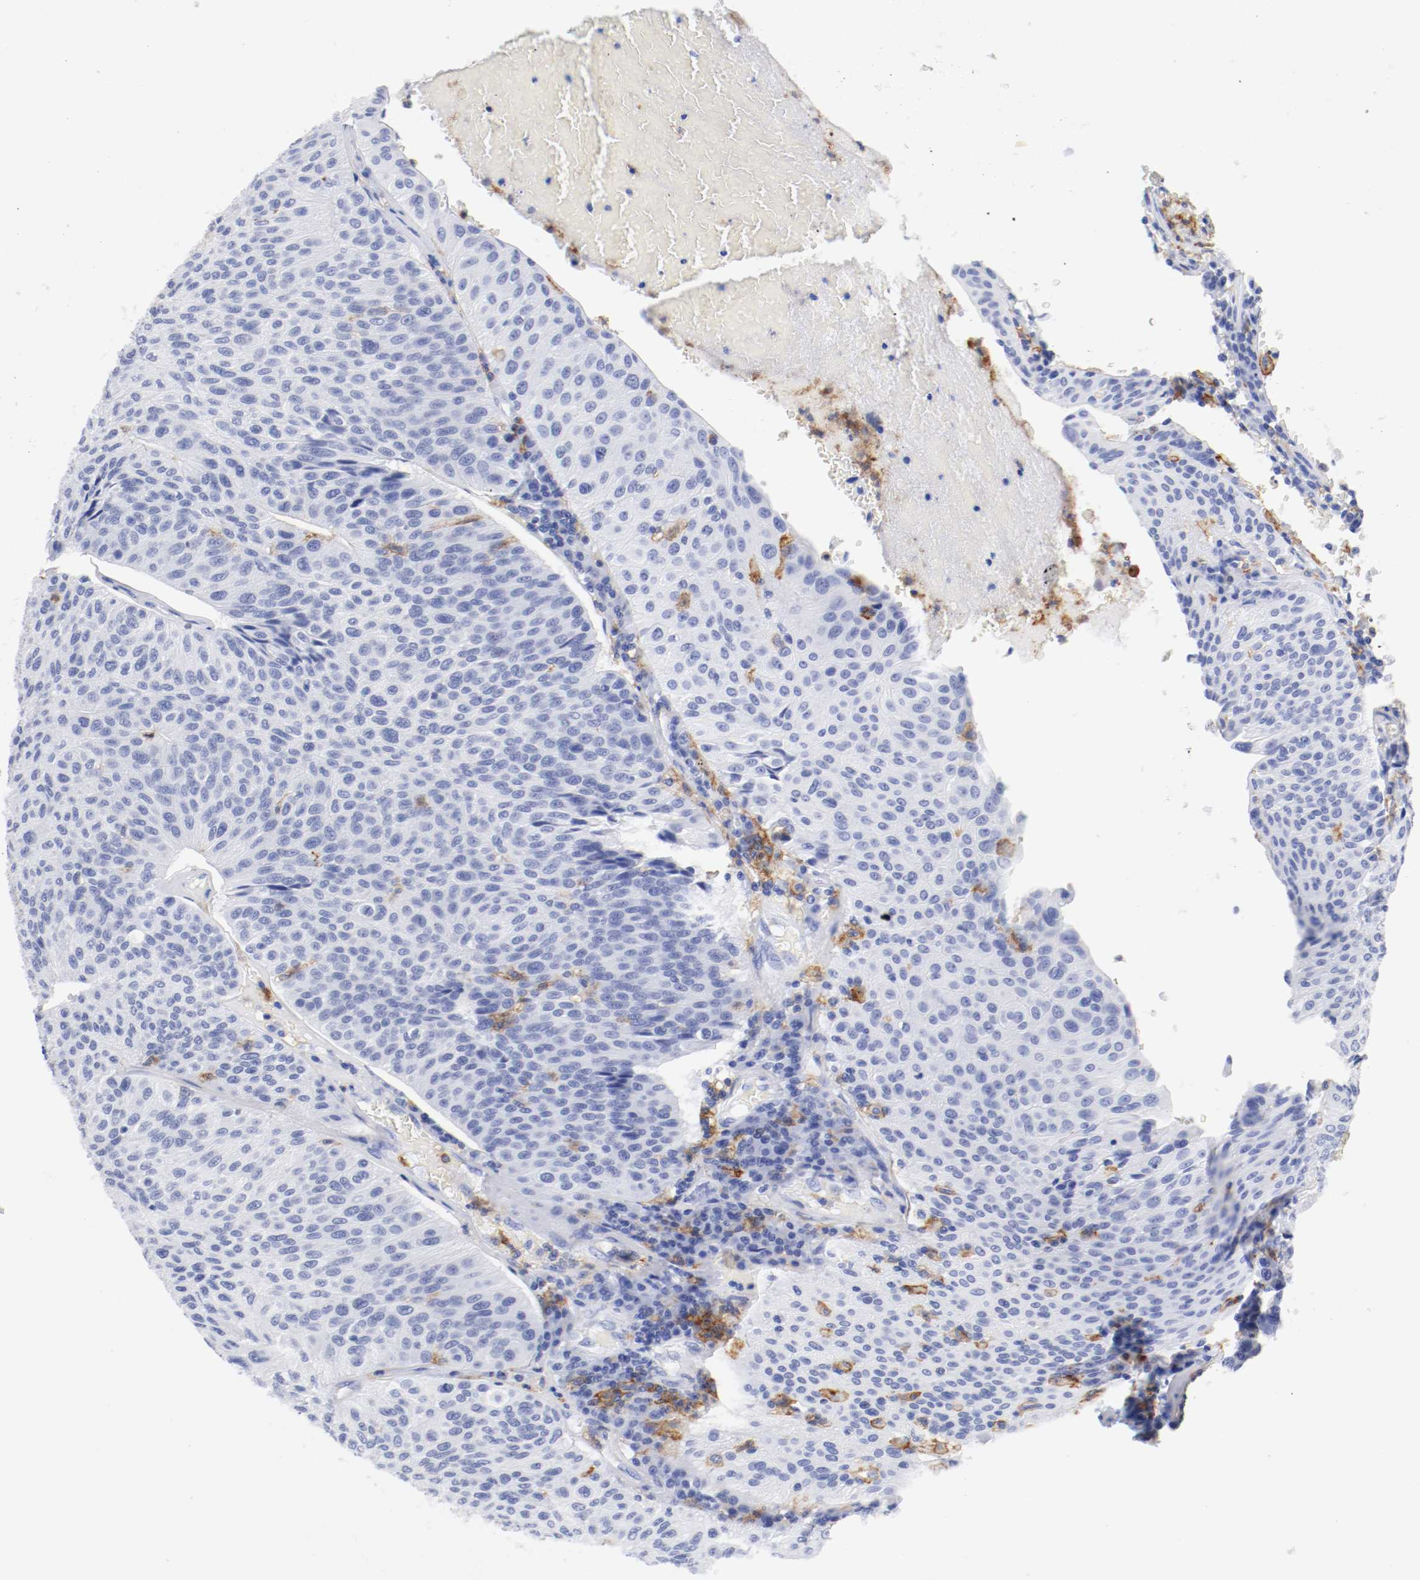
{"staining": {"intensity": "negative", "quantity": "none", "location": "none"}, "tissue": "urothelial cancer", "cell_type": "Tumor cells", "image_type": "cancer", "snomed": [{"axis": "morphology", "description": "Urothelial carcinoma, High grade"}, {"axis": "topography", "description": "Urinary bladder"}], "caption": "This is an immunohistochemistry (IHC) image of urothelial cancer. There is no expression in tumor cells.", "gene": "ITGAX", "patient": {"sex": "male", "age": 66}}